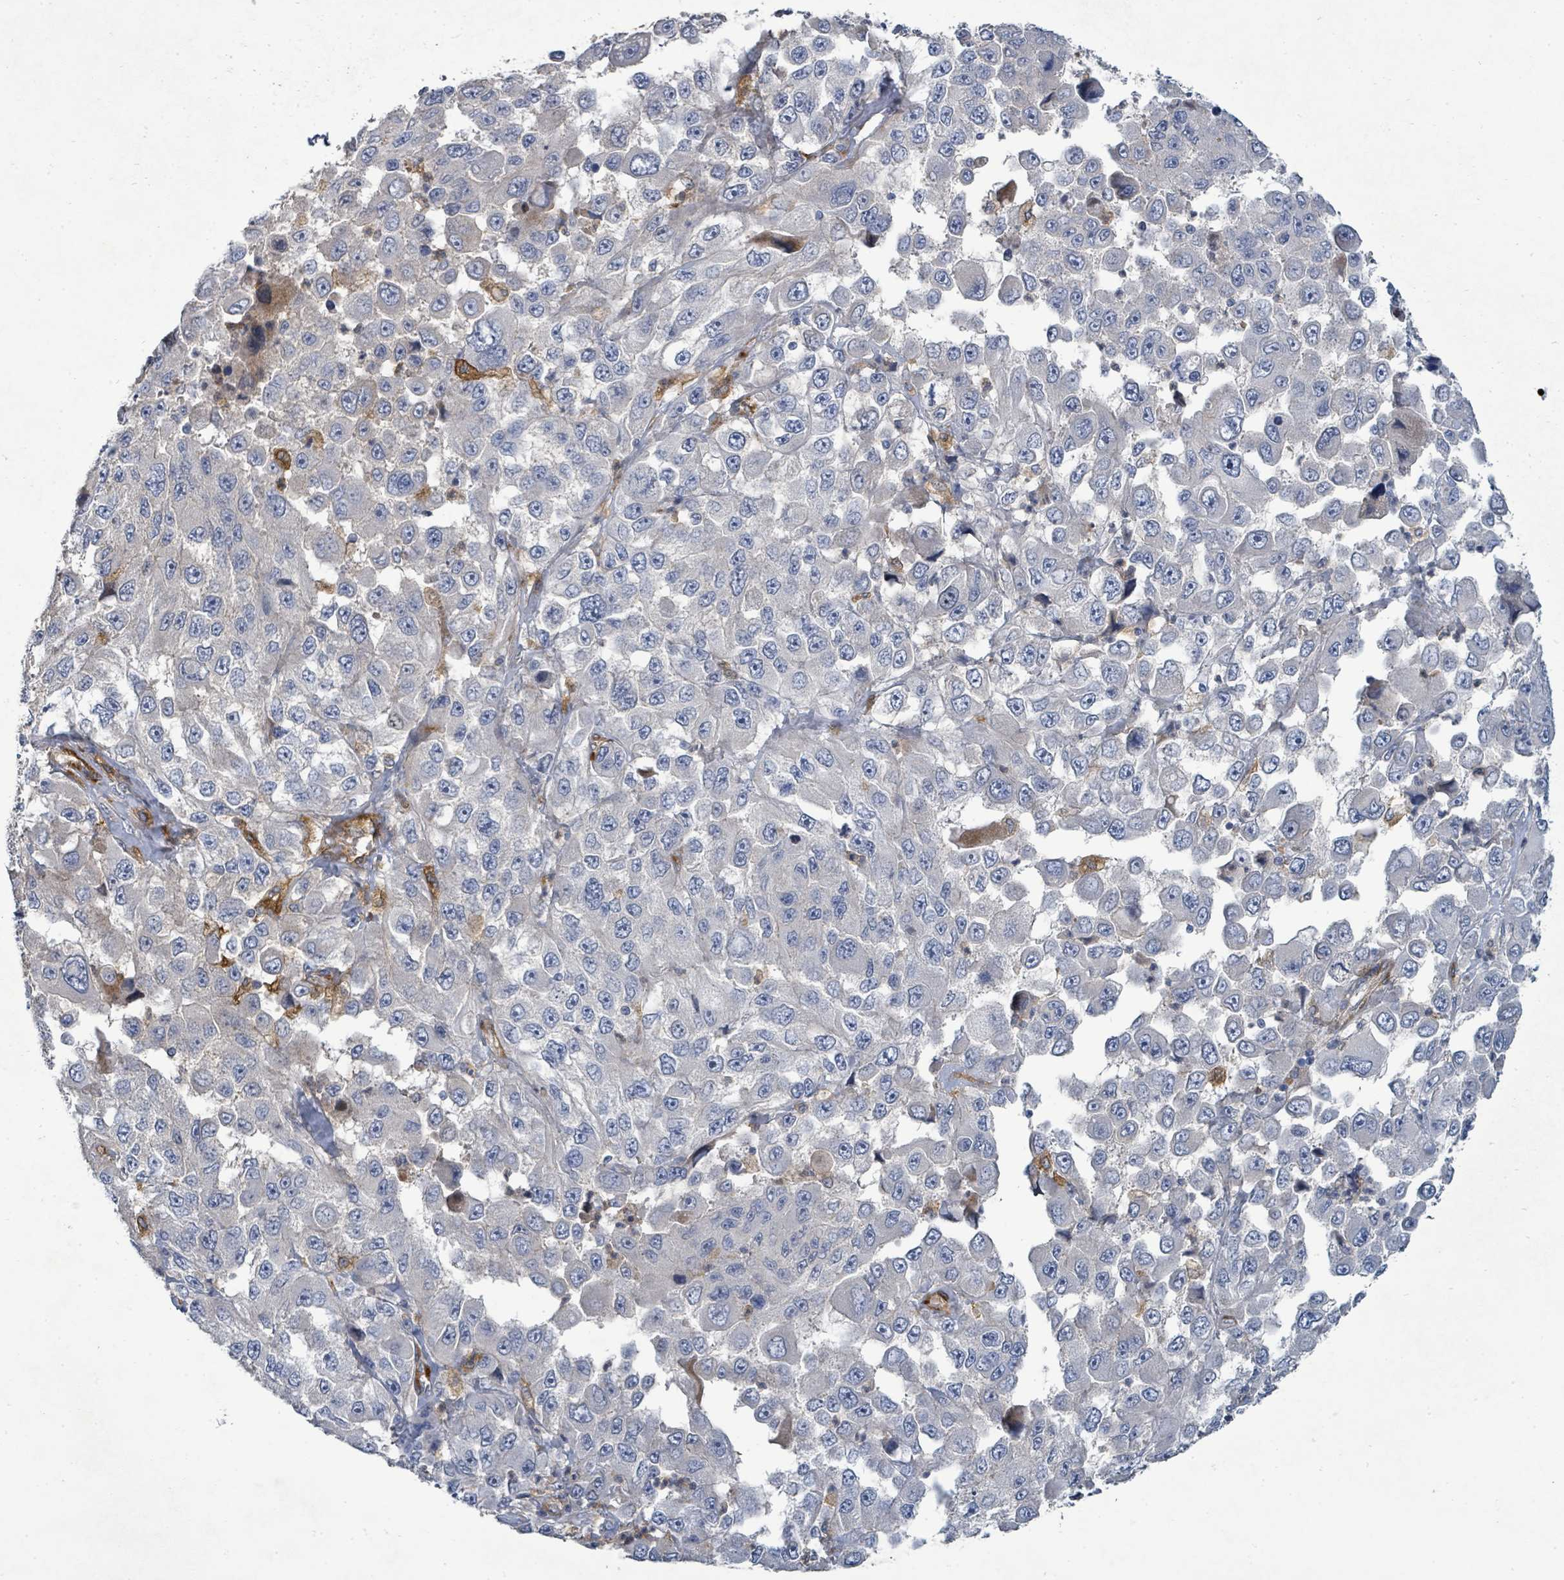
{"staining": {"intensity": "negative", "quantity": "none", "location": "none"}, "tissue": "melanoma", "cell_type": "Tumor cells", "image_type": "cancer", "snomed": [{"axis": "morphology", "description": "Malignant melanoma, Metastatic site"}, {"axis": "topography", "description": "Lymph node"}], "caption": "IHC histopathology image of neoplastic tissue: melanoma stained with DAB exhibits no significant protein staining in tumor cells.", "gene": "IFIT1", "patient": {"sex": "male", "age": 62}}